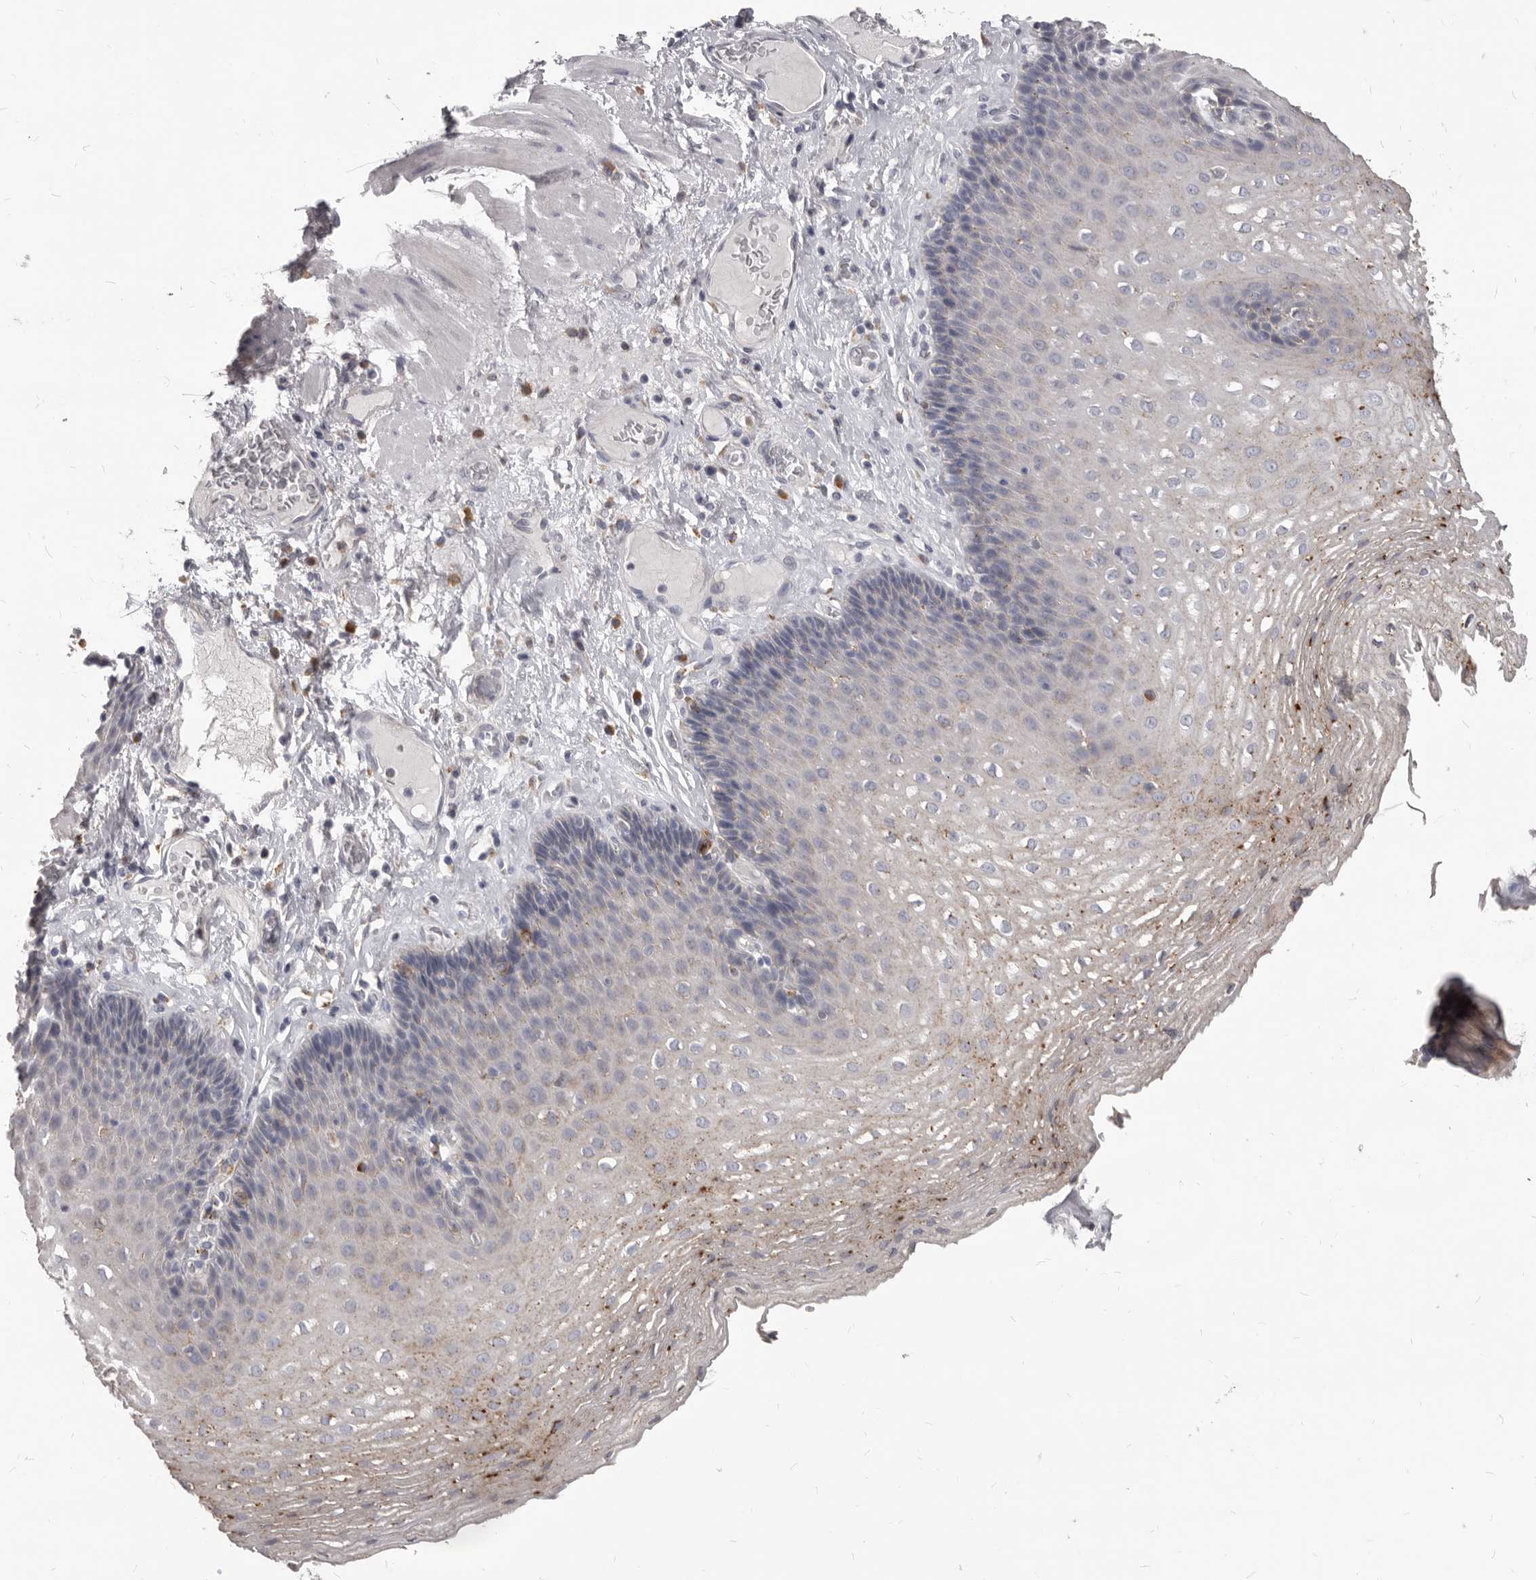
{"staining": {"intensity": "weak", "quantity": "<25%", "location": "cytoplasmic/membranous"}, "tissue": "esophagus", "cell_type": "Squamous epithelial cells", "image_type": "normal", "snomed": [{"axis": "morphology", "description": "Normal tissue, NOS"}, {"axis": "topography", "description": "Esophagus"}], "caption": "A high-resolution image shows immunohistochemistry staining of benign esophagus, which shows no significant expression in squamous epithelial cells.", "gene": "PI4K2A", "patient": {"sex": "female", "age": 66}}